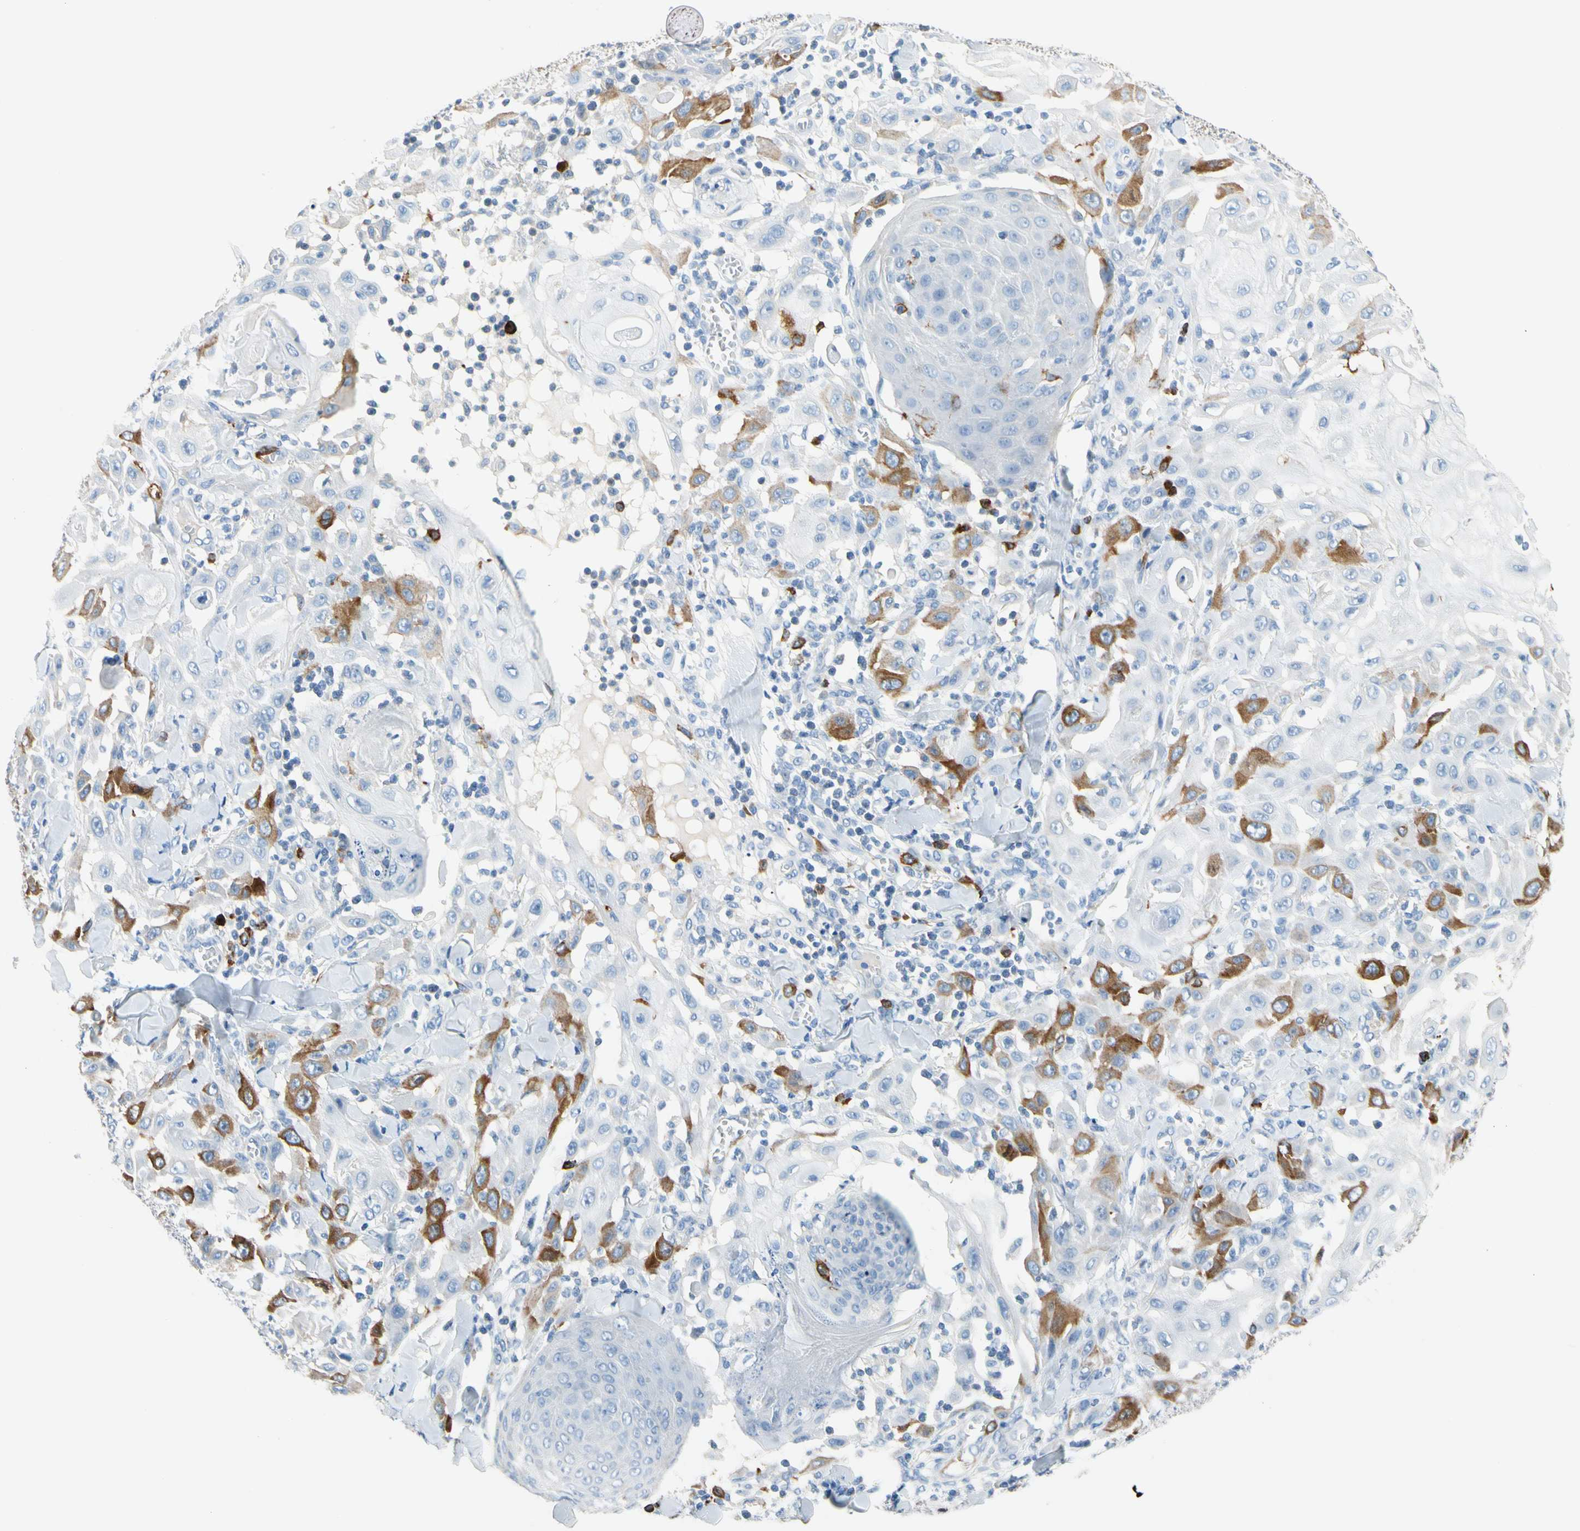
{"staining": {"intensity": "moderate", "quantity": "<25%", "location": "cytoplasmic/membranous"}, "tissue": "skin cancer", "cell_type": "Tumor cells", "image_type": "cancer", "snomed": [{"axis": "morphology", "description": "Squamous cell carcinoma, NOS"}, {"axis": "topography", "description": "Skin"}], "caption": "IHC (DAB (3,3'-diaminobenzidine)) staining of human skin cancer reveals moderate cytoplasmic/membranous protein expression in approximately <25% of tumor cells.", "gene": "TACC3", "patient": {"sex": "male", "age": 24}}